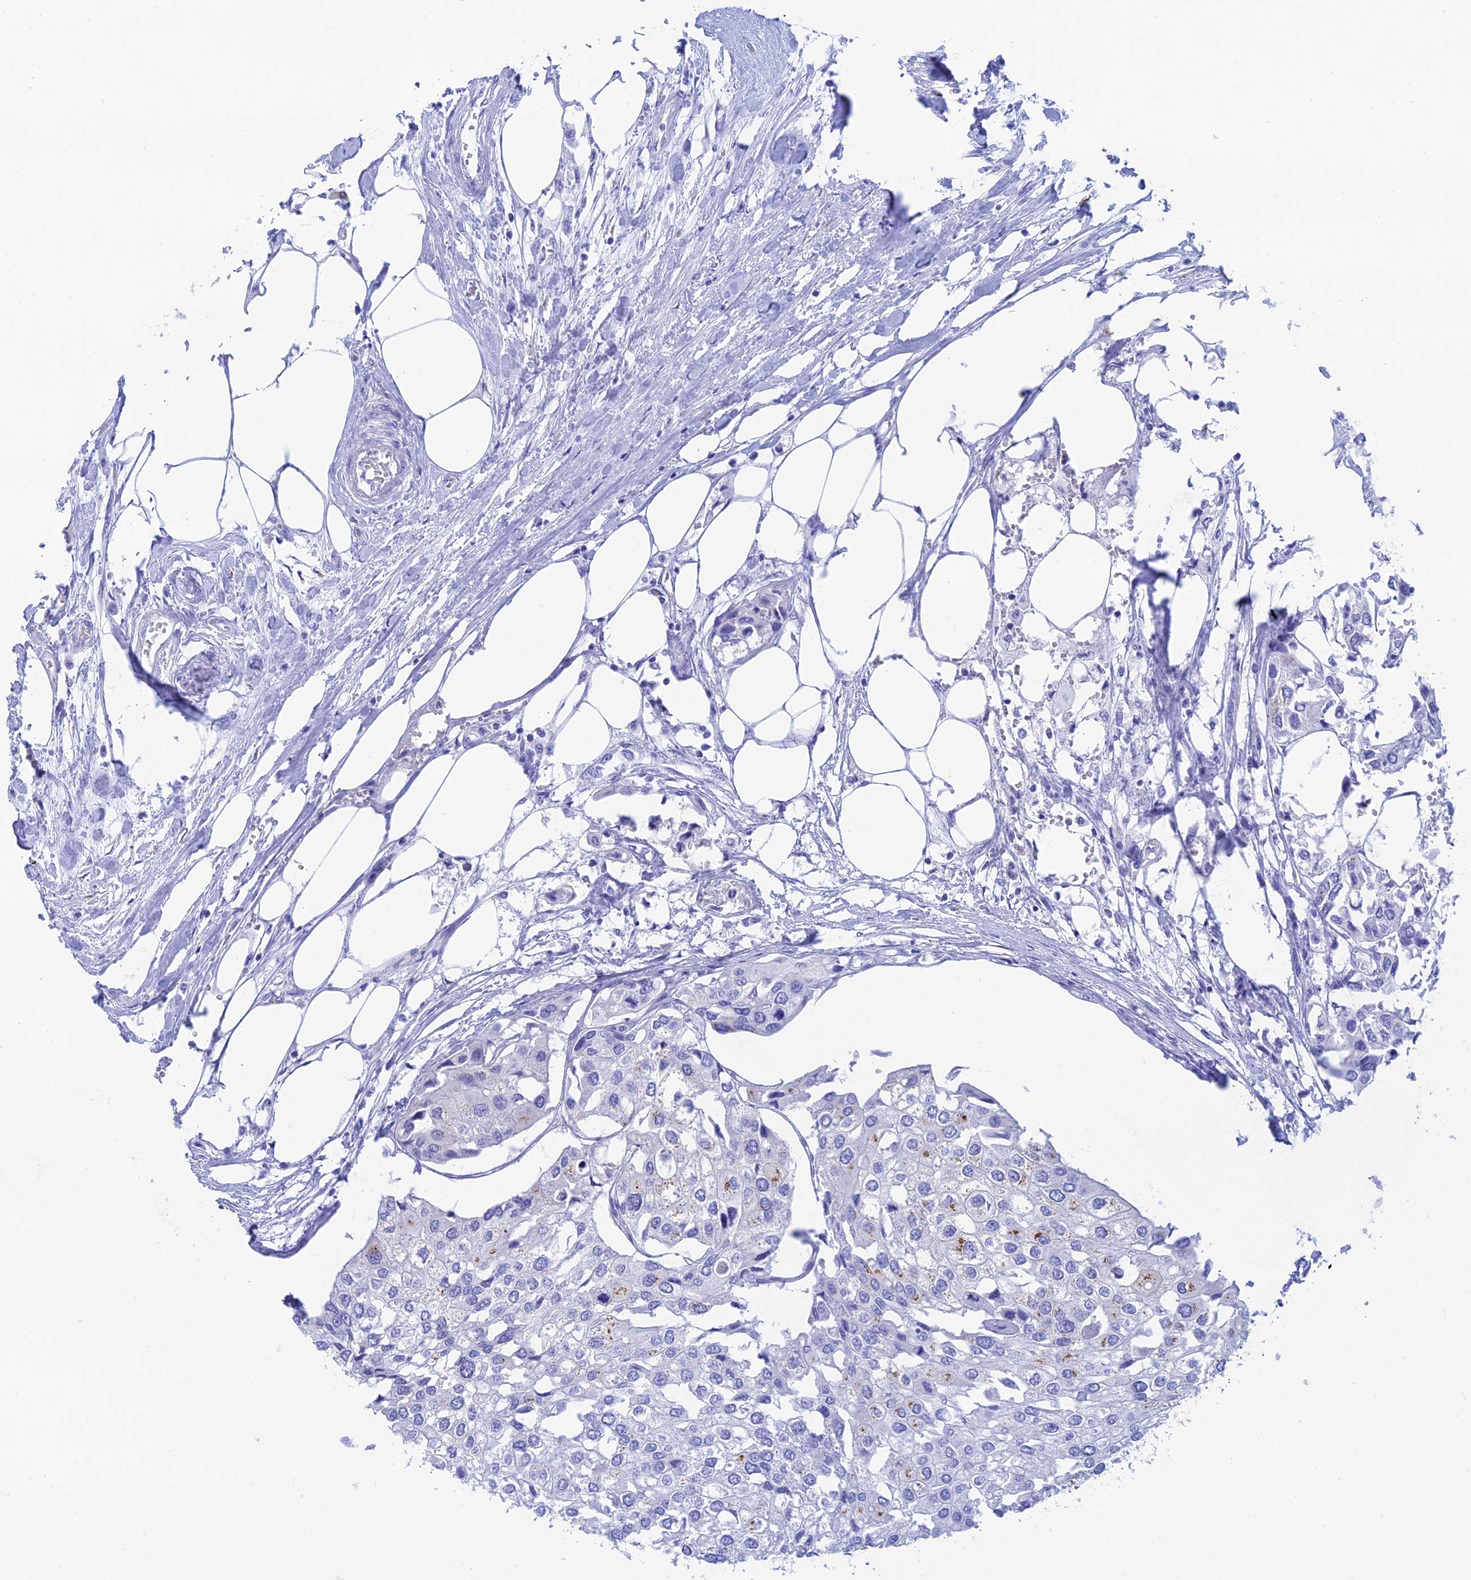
{"staining": {"intensity": "negative", "quantity": "none", "location": "none"}, "tissue": "urothelial cancer", "cell_type": "Tumor cells", "image_type": "cancer", "snomed": [{"axis": "morphology", "description": "Urothelial carcinoma, High grade"}, {"axis": "topography", "description": "Urinary bladder"}], "caption": "Protein analysis of urothelial carcinoma (high-grade) displays no significant expression in tumor cells. The staining is performed using DAB (3,3'-diaminobenzidine) brown chromogen with nuclei counter-stained in using hematoxylin.", "gene": "ERICH4", "patient": {"sex": "male", "age": 64}}